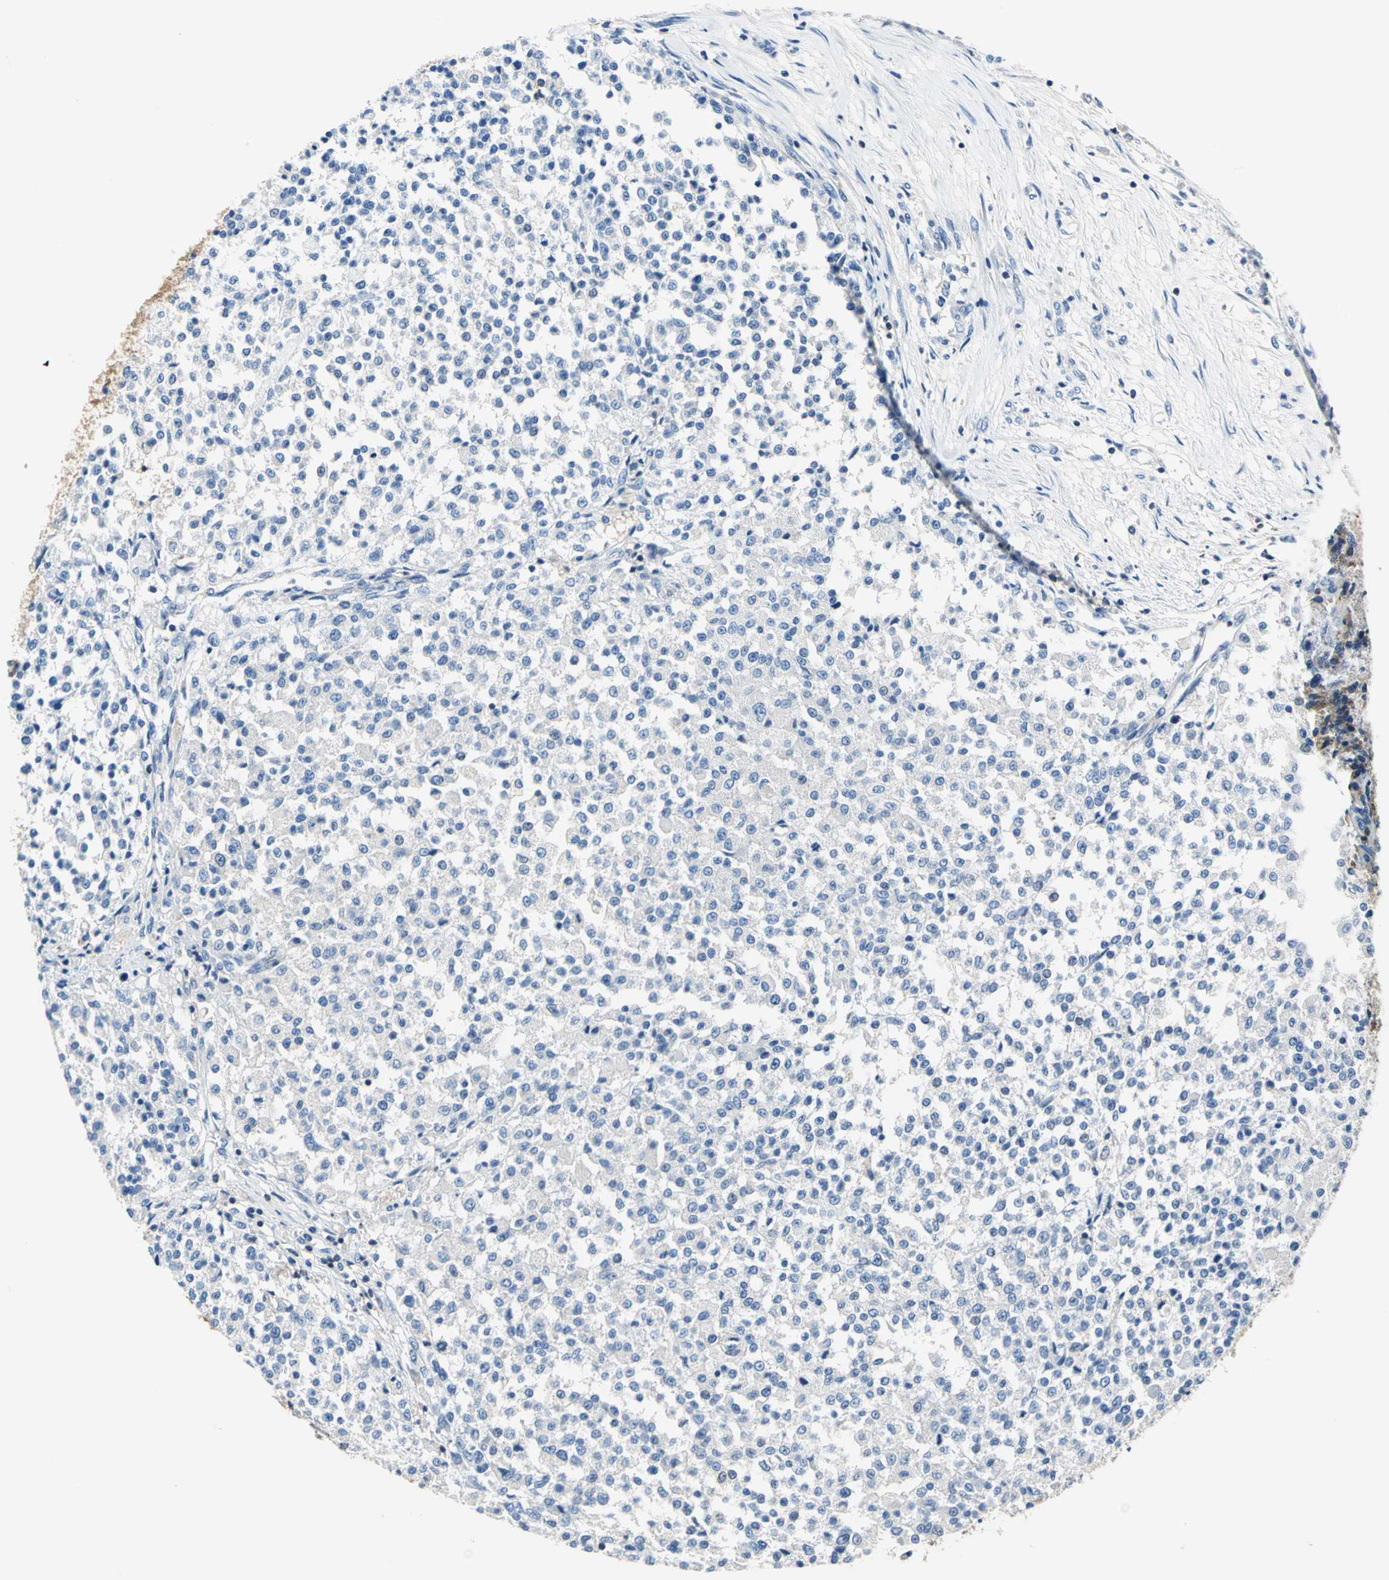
{"staining": {"intensity": "negative", "quantity": "none", "location": "none"}, "tissue": "testis cancer", "cell_type": "Tumor cells", "image_type": "cancer", "snomed": [{"axis": "morphology", "description": "Seminoma, NOS"}, {"axis": "topography", "description": "Testis"}], "caption": "Immunohistochemical staining of seminoma (testis) exhibits no significant expression in tumor cells.", "gene": "SEPTIN6", "patient": {"sex": "male", "age": 59}}